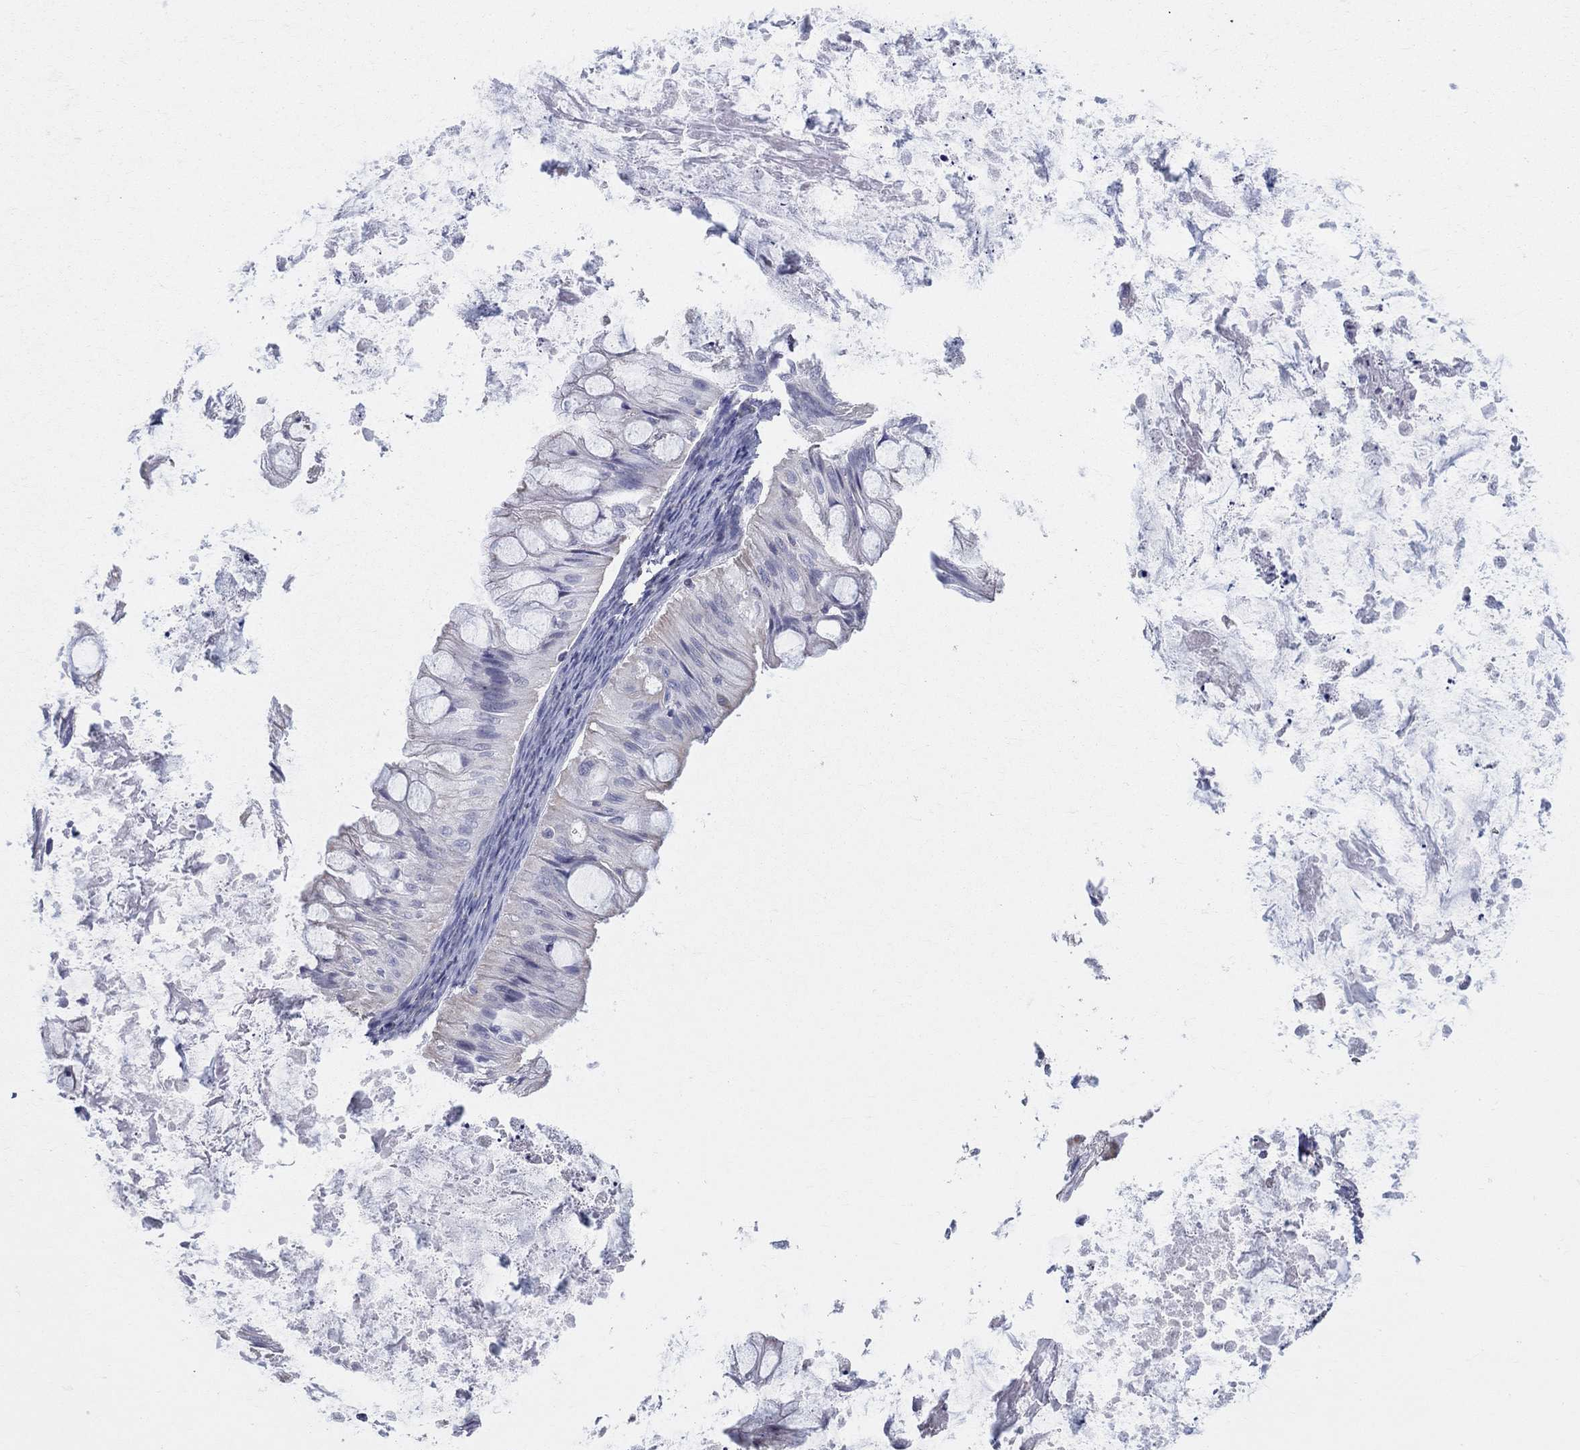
{"staining": {"intensity": "negative", "quantity": "none", "location": "none"}, "tissue": "ovarian cancer", "cell_type": "Tumor cells", "image_type": "cancer", "snomed": [{"axis": "morphology", "description": "Cystadenocarcinoma, mucinous, NOS"}, {"axis": "topography", "description": "Ovary"}], "caption": "This is an immunohistochemistry image of ovarian mucinous cystadenocarcinoma. There is no expression in tumor cells.", "gene": "KISS1R", "patient": {"sex": "female", "age": 57}}